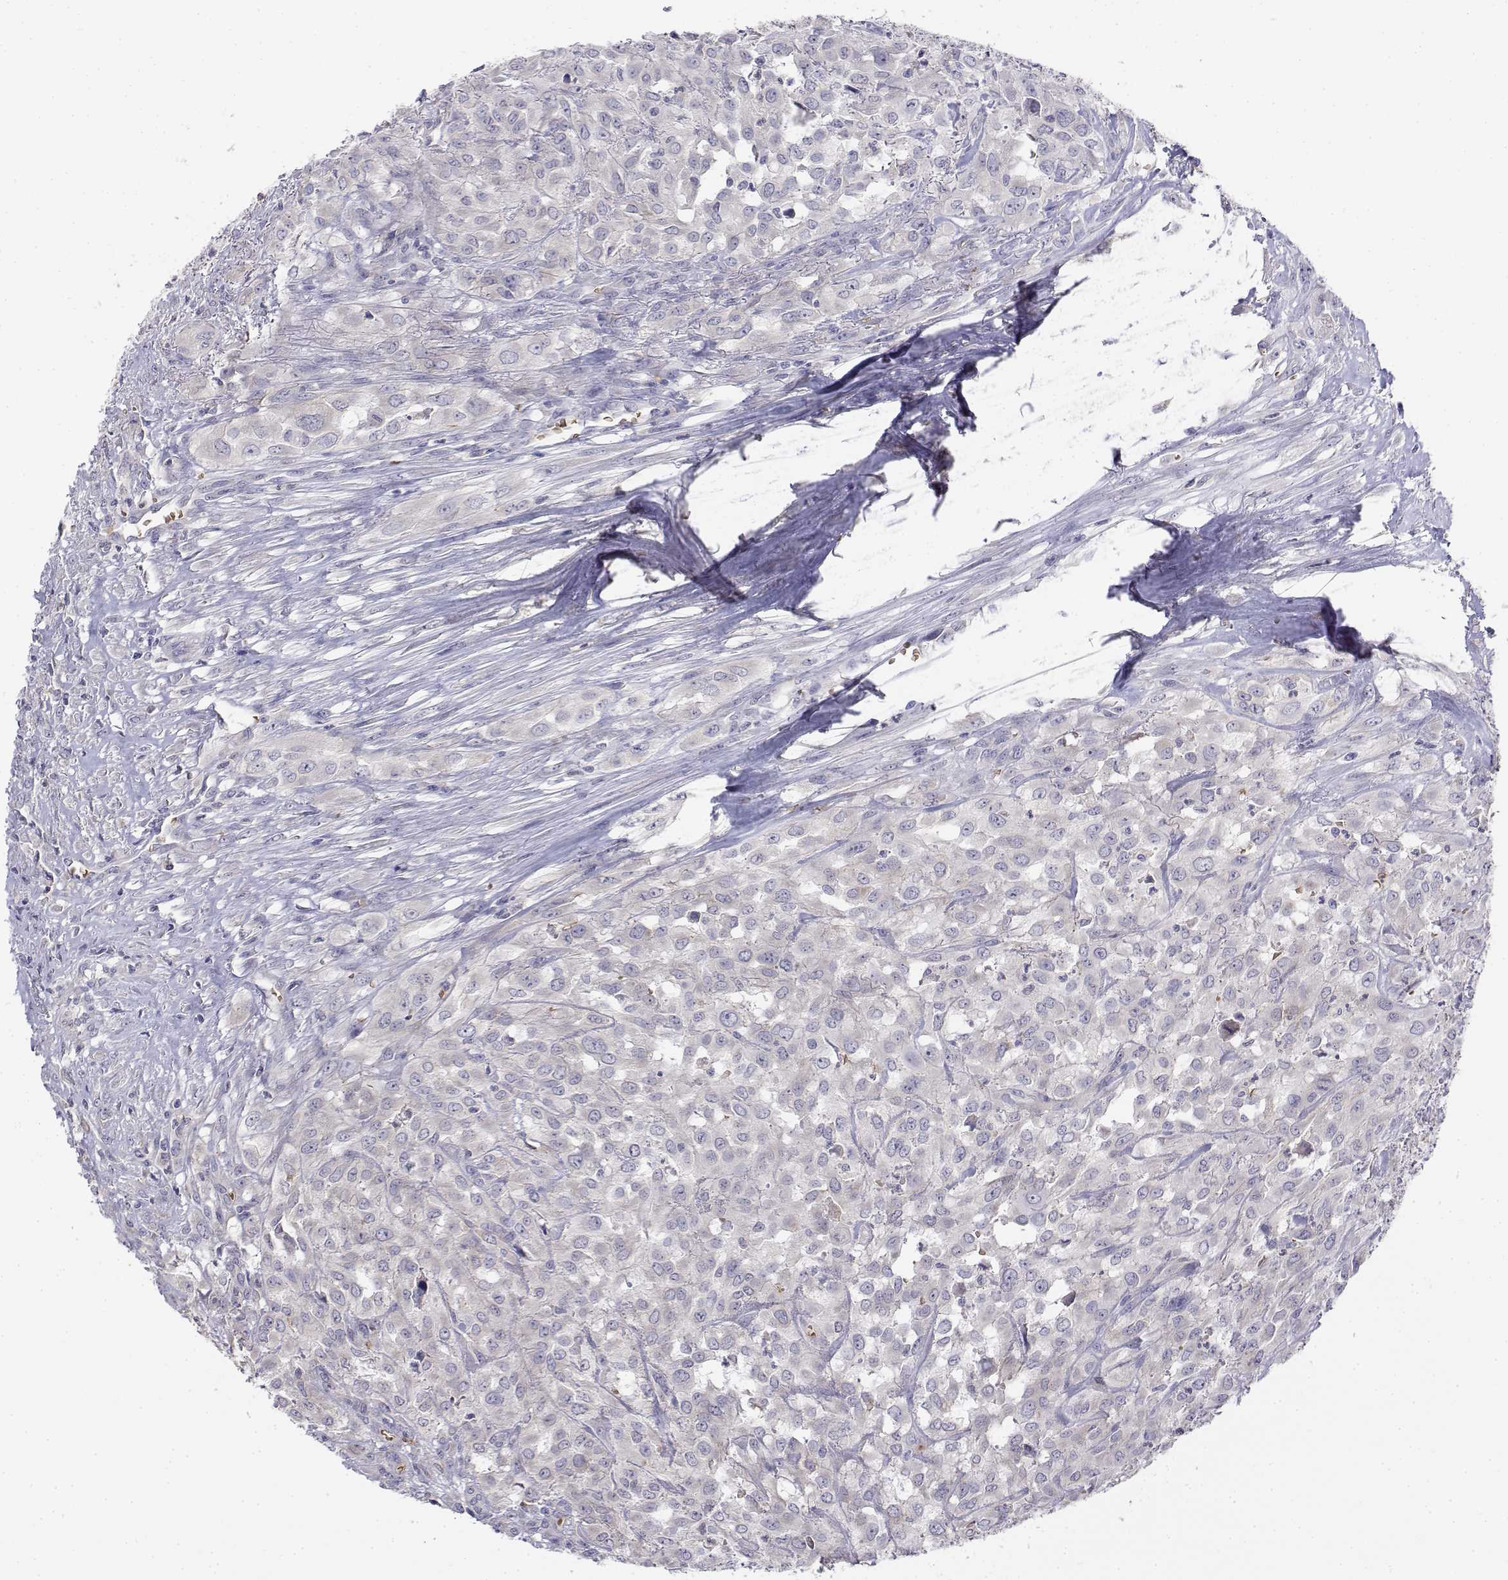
{"staining": {"intensity": "negative", "quantity": "none", "location": "none"}, "tissue": "urothelial cancer", "cell_type": "Tumor cells", "image_type": "cancer", "snomed": [{"axis": "morphology", "description": "Urothelial carcinoma, High grade"}, {"axis": "topography", "description": "Urinary bladder"}], "caption": "IHC histopathology image of urothelial carcinoma (high-grade) stained for a protein (brown), which demonstrates no staining in tumor cells. The staining is performed using DAB (3,3'-diaminobenzidine) brown chromogen with nuclei counter-stained in using hematoxylin.", "gene": "CADM1", "patient": {"sex": "male", "age": 67}}